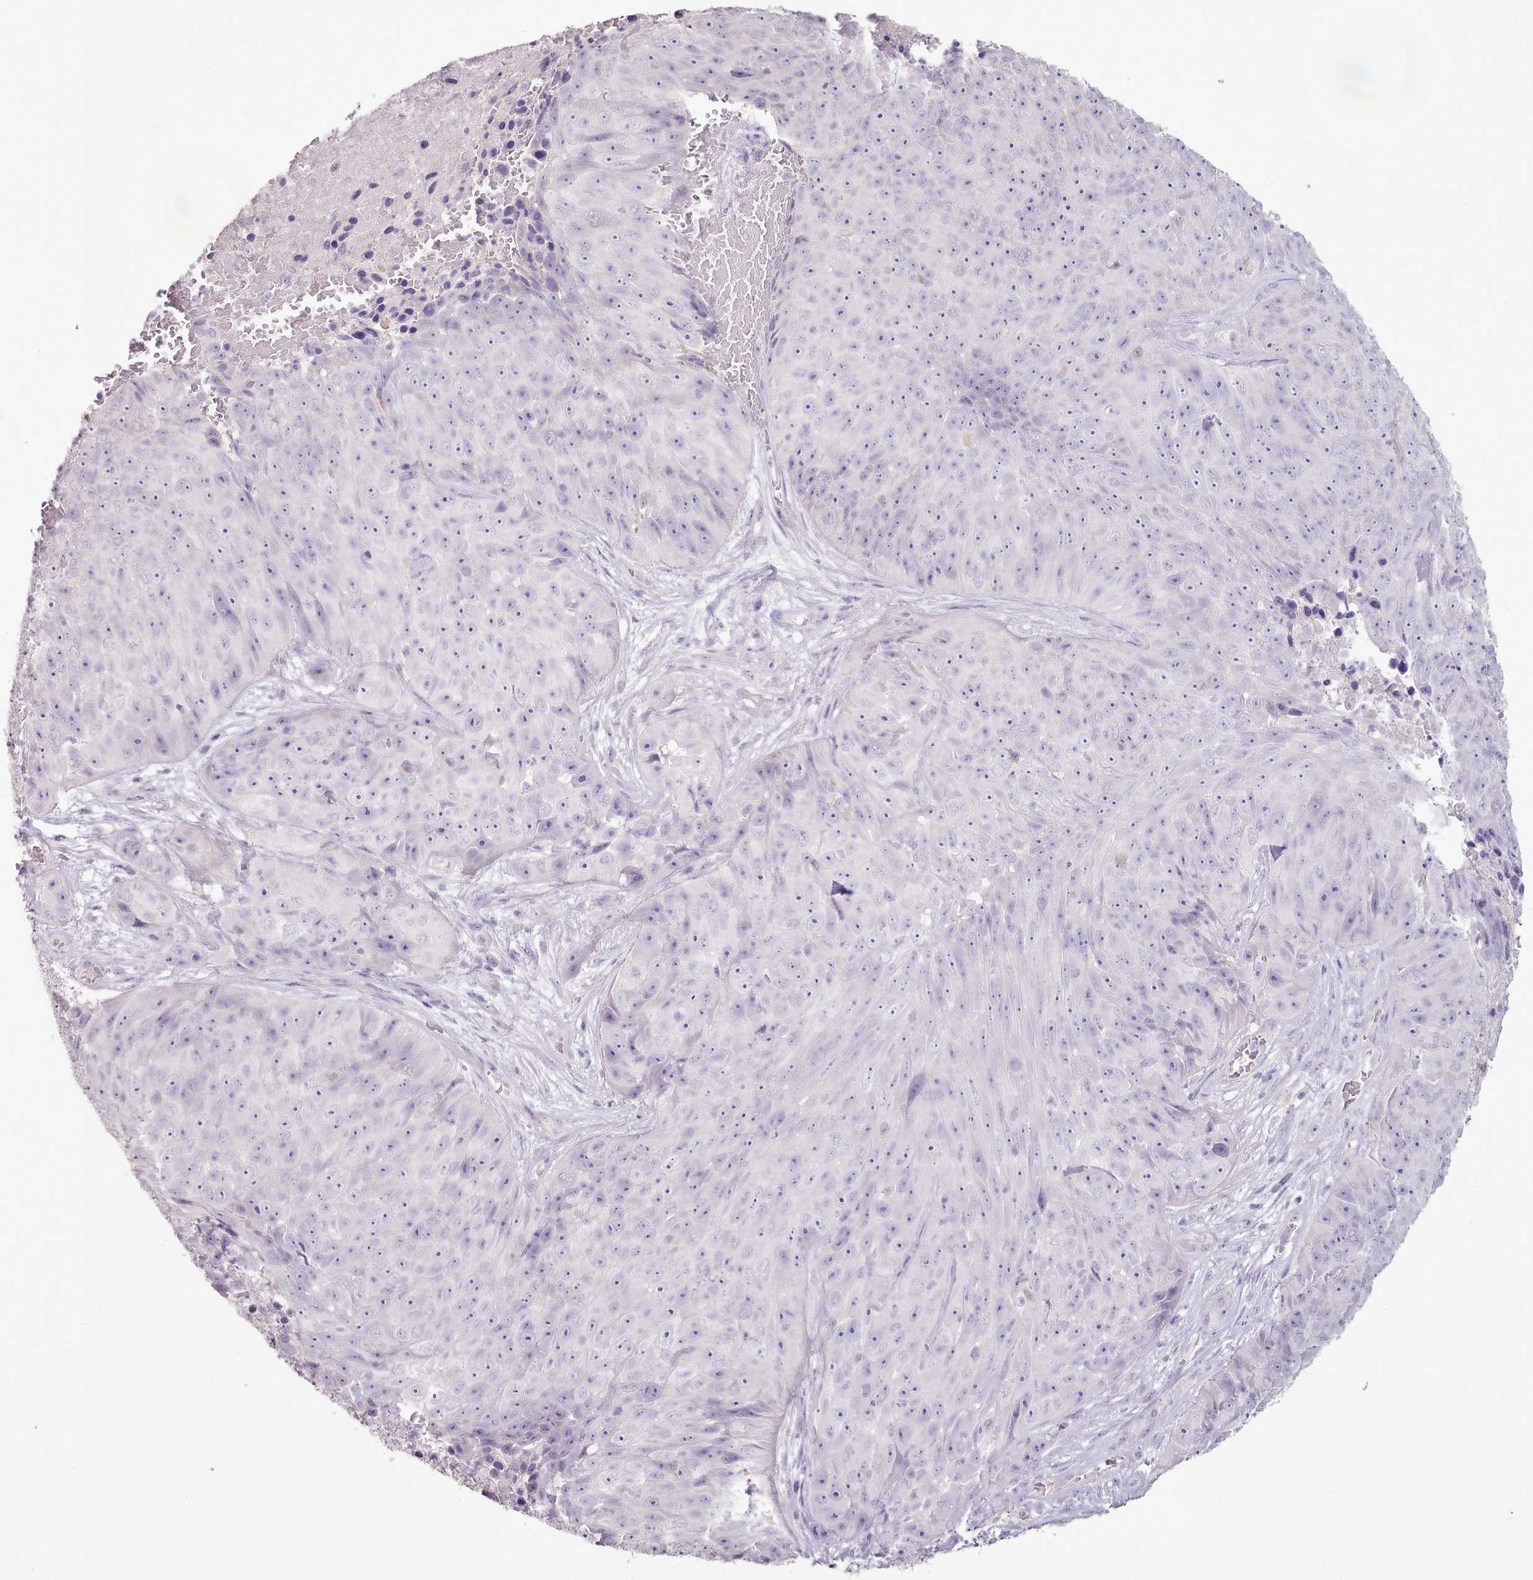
{"staining": {"intensity": "negative", "quantity": "none", "location": "none"}, "tissue": "skin cancer", "cell_type": "Tumor cells", "image_type": "cancer", "snomed": [{"axis": "morphology", "description": "Squamous cell carcinoma, NOS"}, {"axis": "topography", "description": "Skin"}], "caption": "DAB immunohistochemical staining of human skin cancer (squamous cell carcinoma) shows no significant staining in tumor cells. The staining was performed using DAB (3,3'-diaminobenzidine) to visualize the protein expression in brown, while the nuclei were stained in blue with hematoxylin (Magnification: 20x).", "gene": "BLOC1S2", "patient": {"sex": "female", "age": 87}}